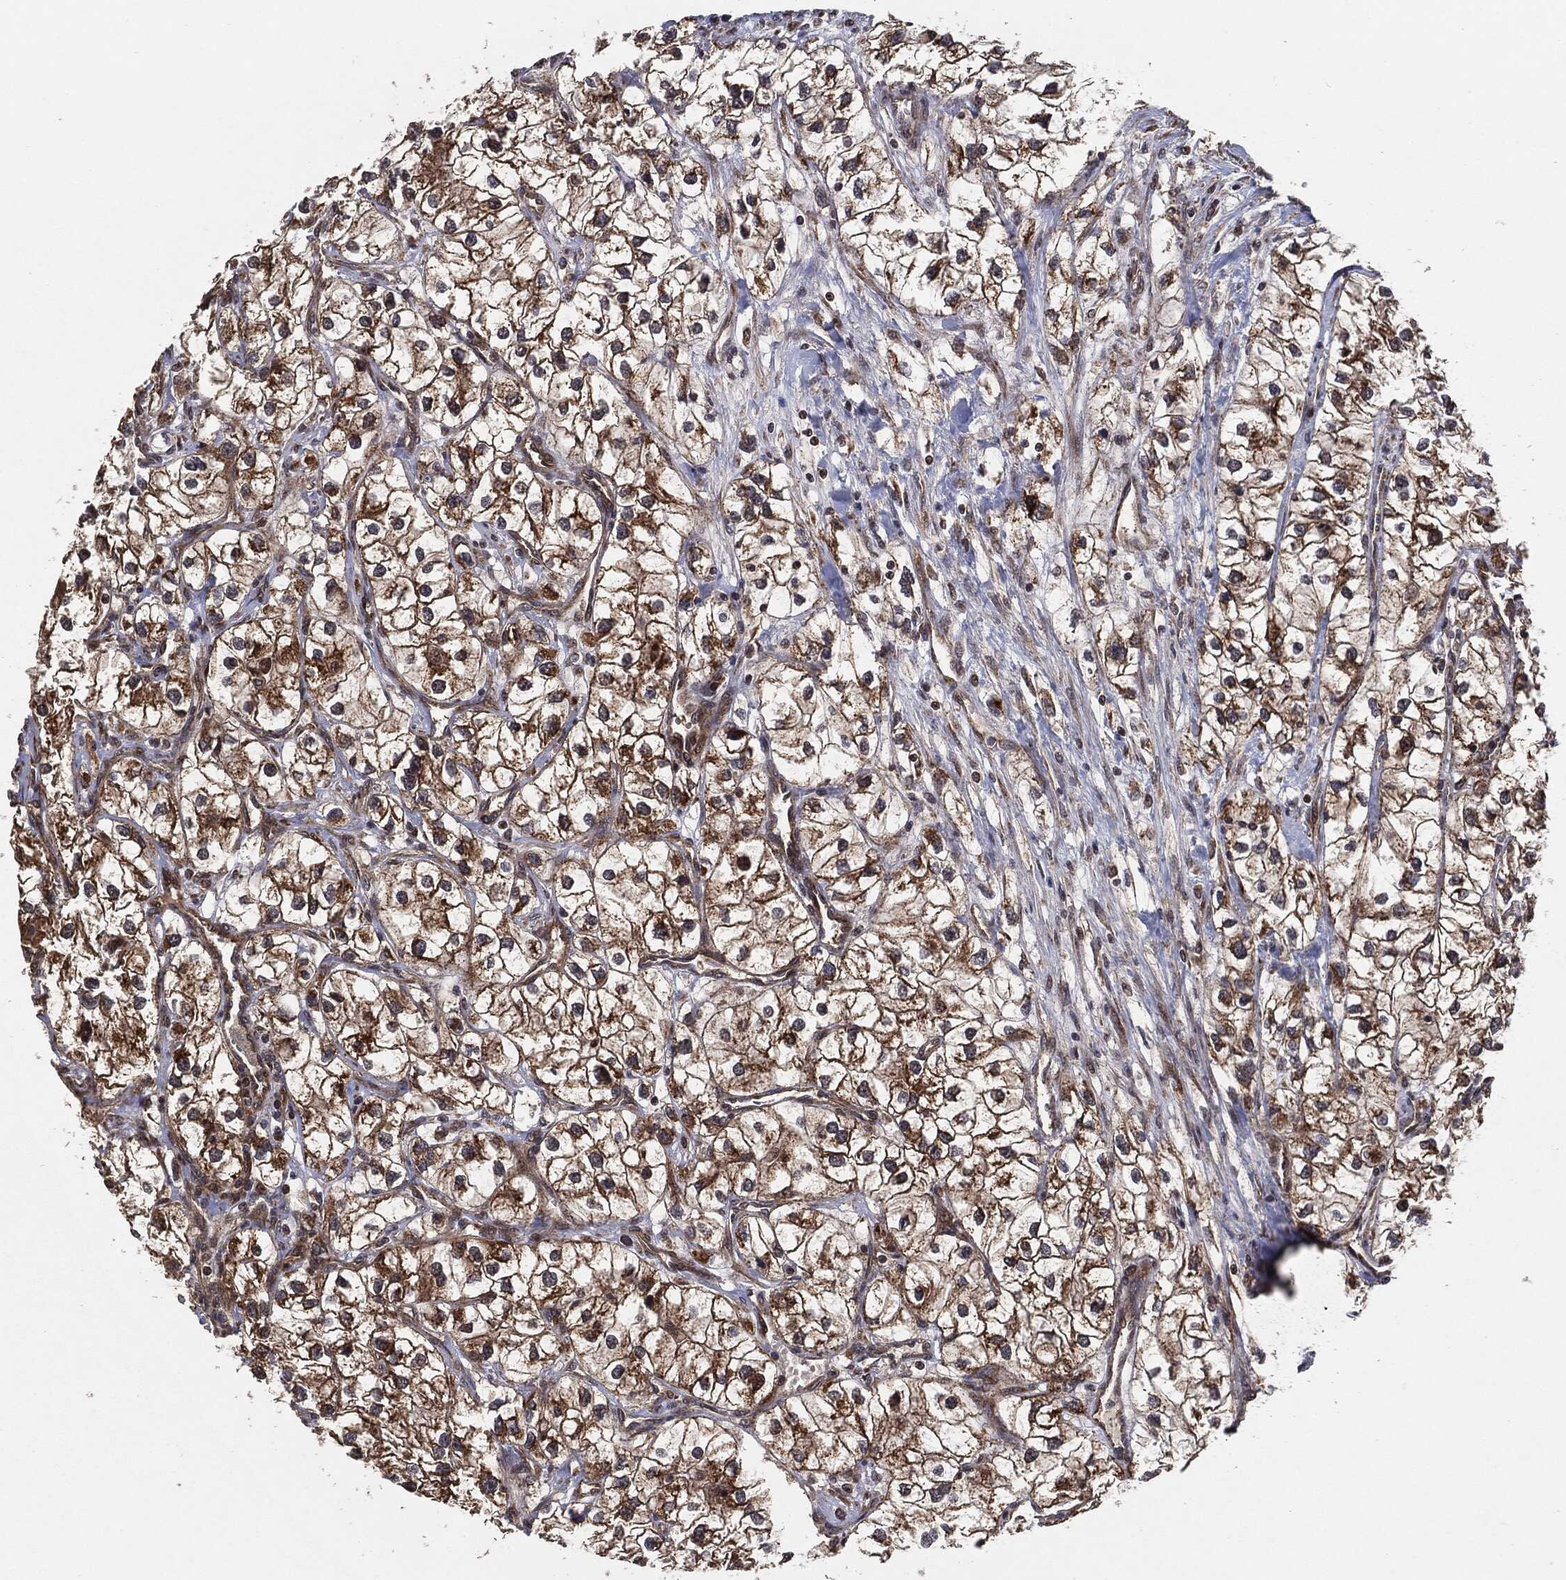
{"staining": {"intensity": "moderate", "quantity": ">75%", "location": "cytoplasmic/membranous"}, "tissue": "renal cancer", "cell_type": "Tumor cells", "image_type": "cancer", "snomed": [{"axis": "morphology", "description": "Adenocarcinoma, NOS"}, {"axis": "topography", "description": "Kidney"}], "caption": "Moderate cytoplasmic/membranous protein expression is appreciated in about >75% of tumor cells in adenocarcinoma (renal). Using DAB (3,3'-diaminobenzidine) (brown) and hematoxylin (blue) stains, captured at high magnification using brightfield microscopy.", "gene": "BCAR1", "patient": {"sex": "male", "age": 59}}